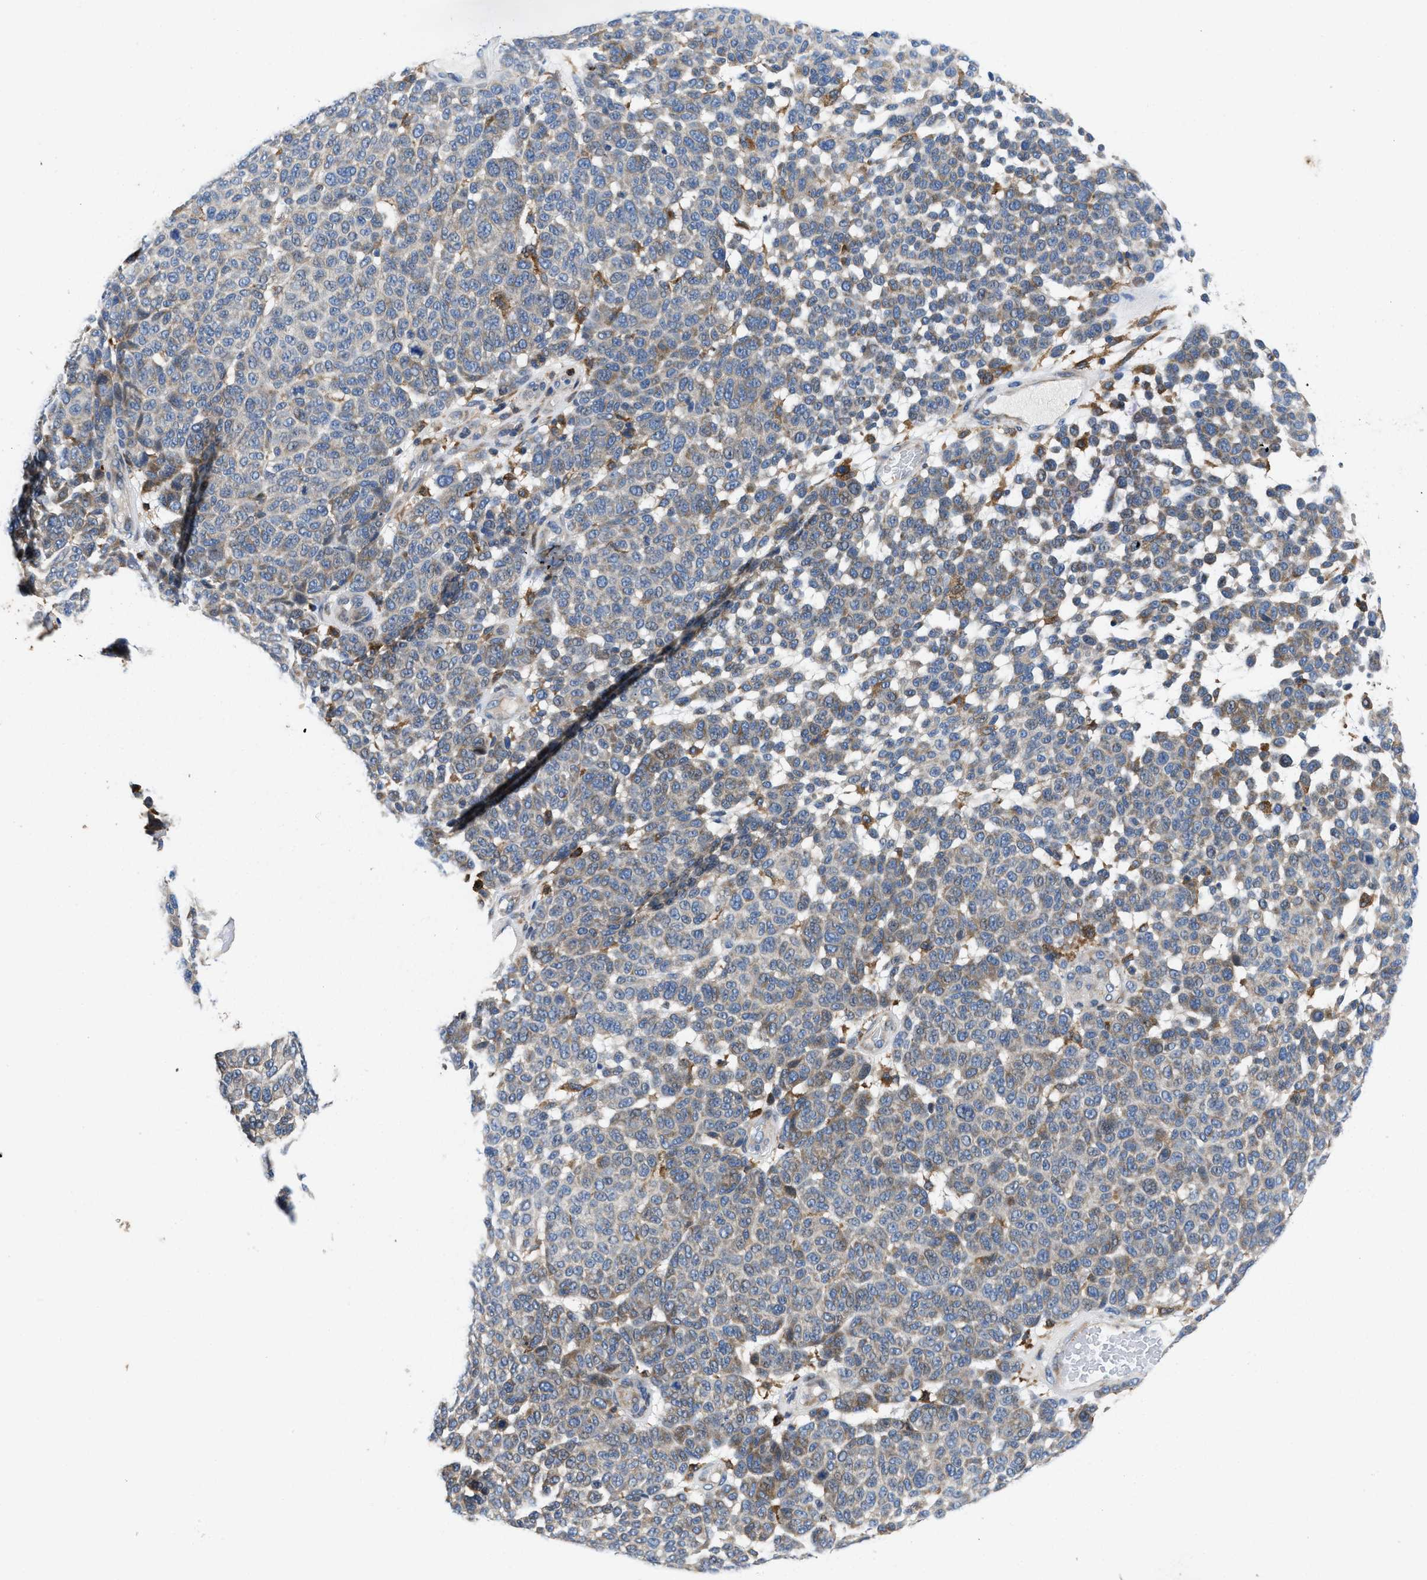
{"staining": {"intensity": "weak", "quantity": "<25%", "location": "cytoplasmic/membranous"}, "tissue": "melanoma", "cell_type": "Tumor cells", "image_type": "cancer", "snomed": [{"axis": "morphology", "description": "Malignant melanoma, NOS"}, {"axis": "topography", "description": "Skin"}], "caption": "Immunohistochemistry image of human melanoma stained for a protein (brown), which shows no staining in tumor cells.", "gene": "ENPP4", "patient": {"sex": "male", "age": 59}}